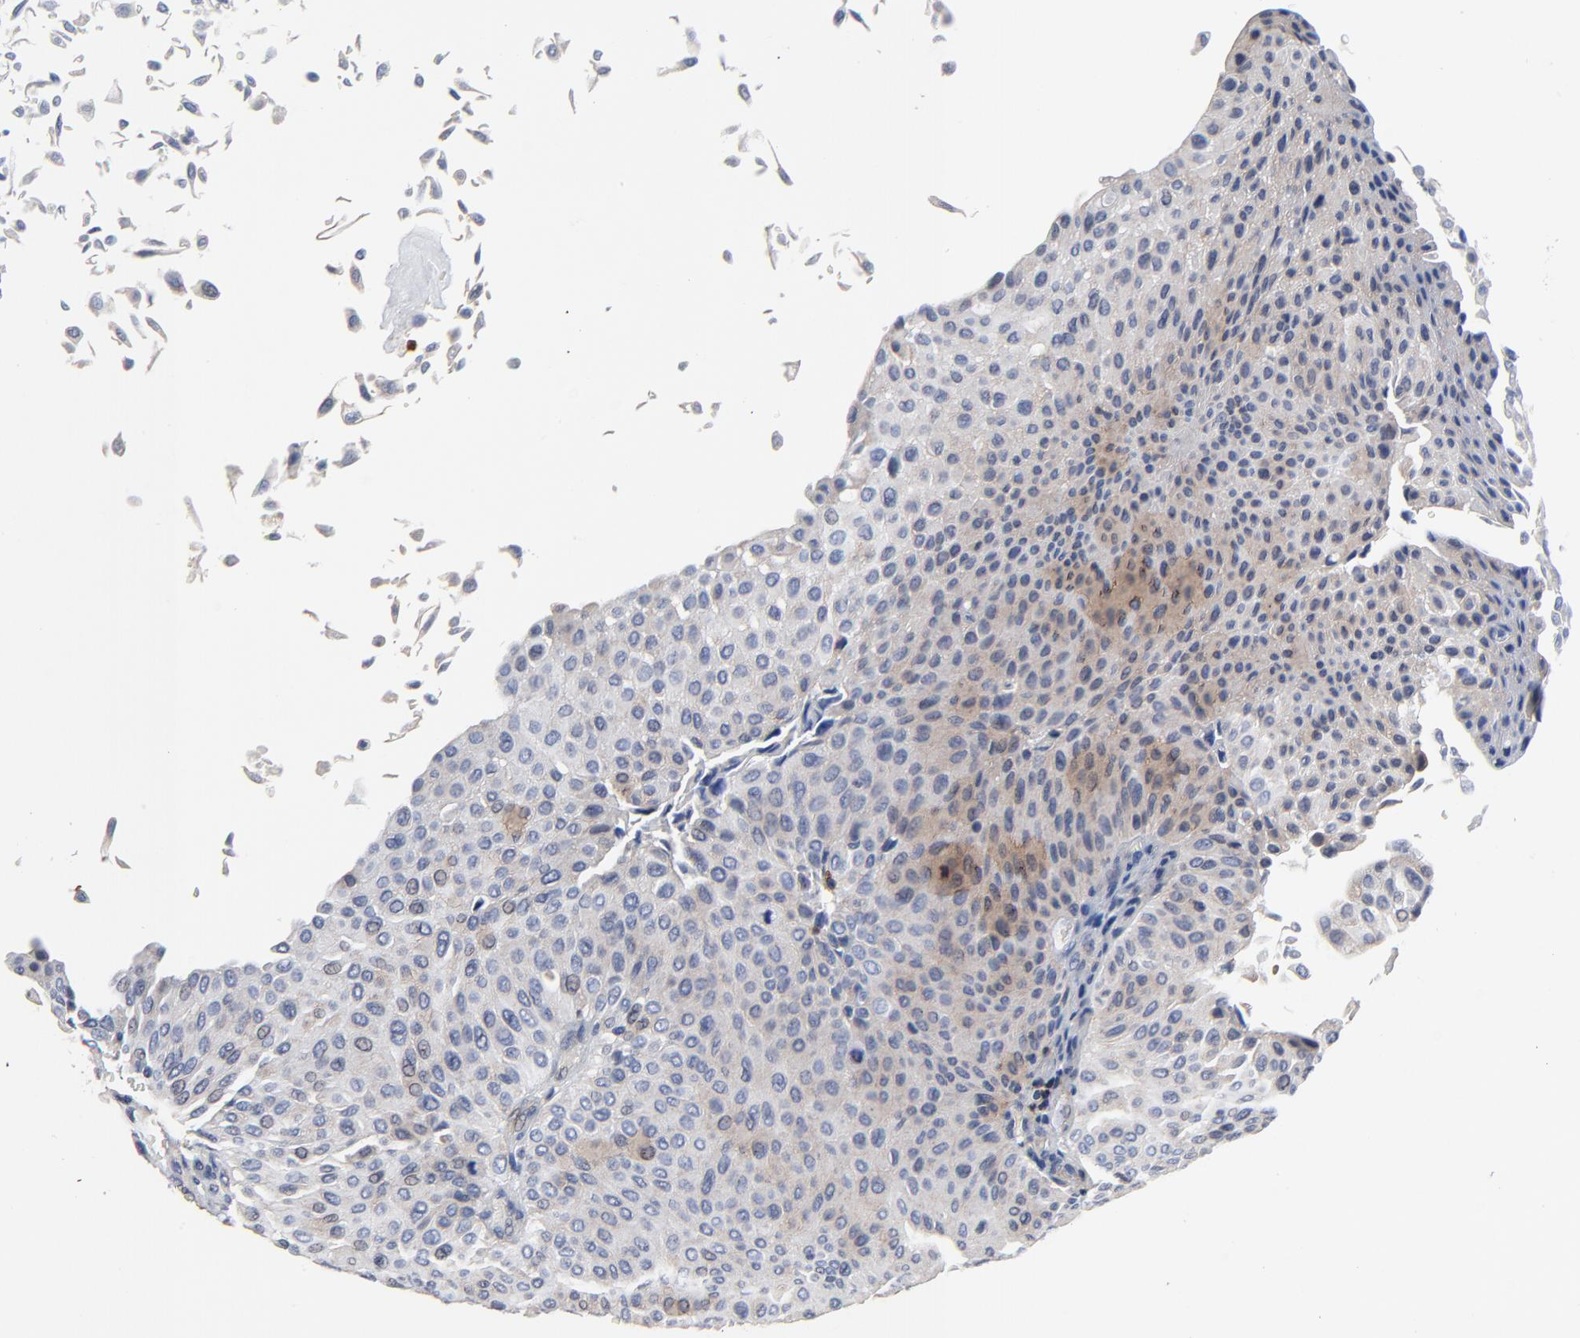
{"staining": {"intensity": "weak", "quantity": "<25%", "location": "cytoplasmic/membranous"}, "tissue": "urothelial cancer", "cell_type": "Tumor cells", "image_type": "cancer", "snomed": [{"axis": "morphology", "description": "Urothelial carcinoma, Low grade"}, {"axis": "topography", "description": "Urinary bladder"}], "caption": "Immunohistochemistry micrograph of neoplastic tissue: human urothelial cancer stained with DAB displays no significant protein expression in tumor cells.", "gene": "SKAP1", "patient": {"sex": "male", "age": 64}}